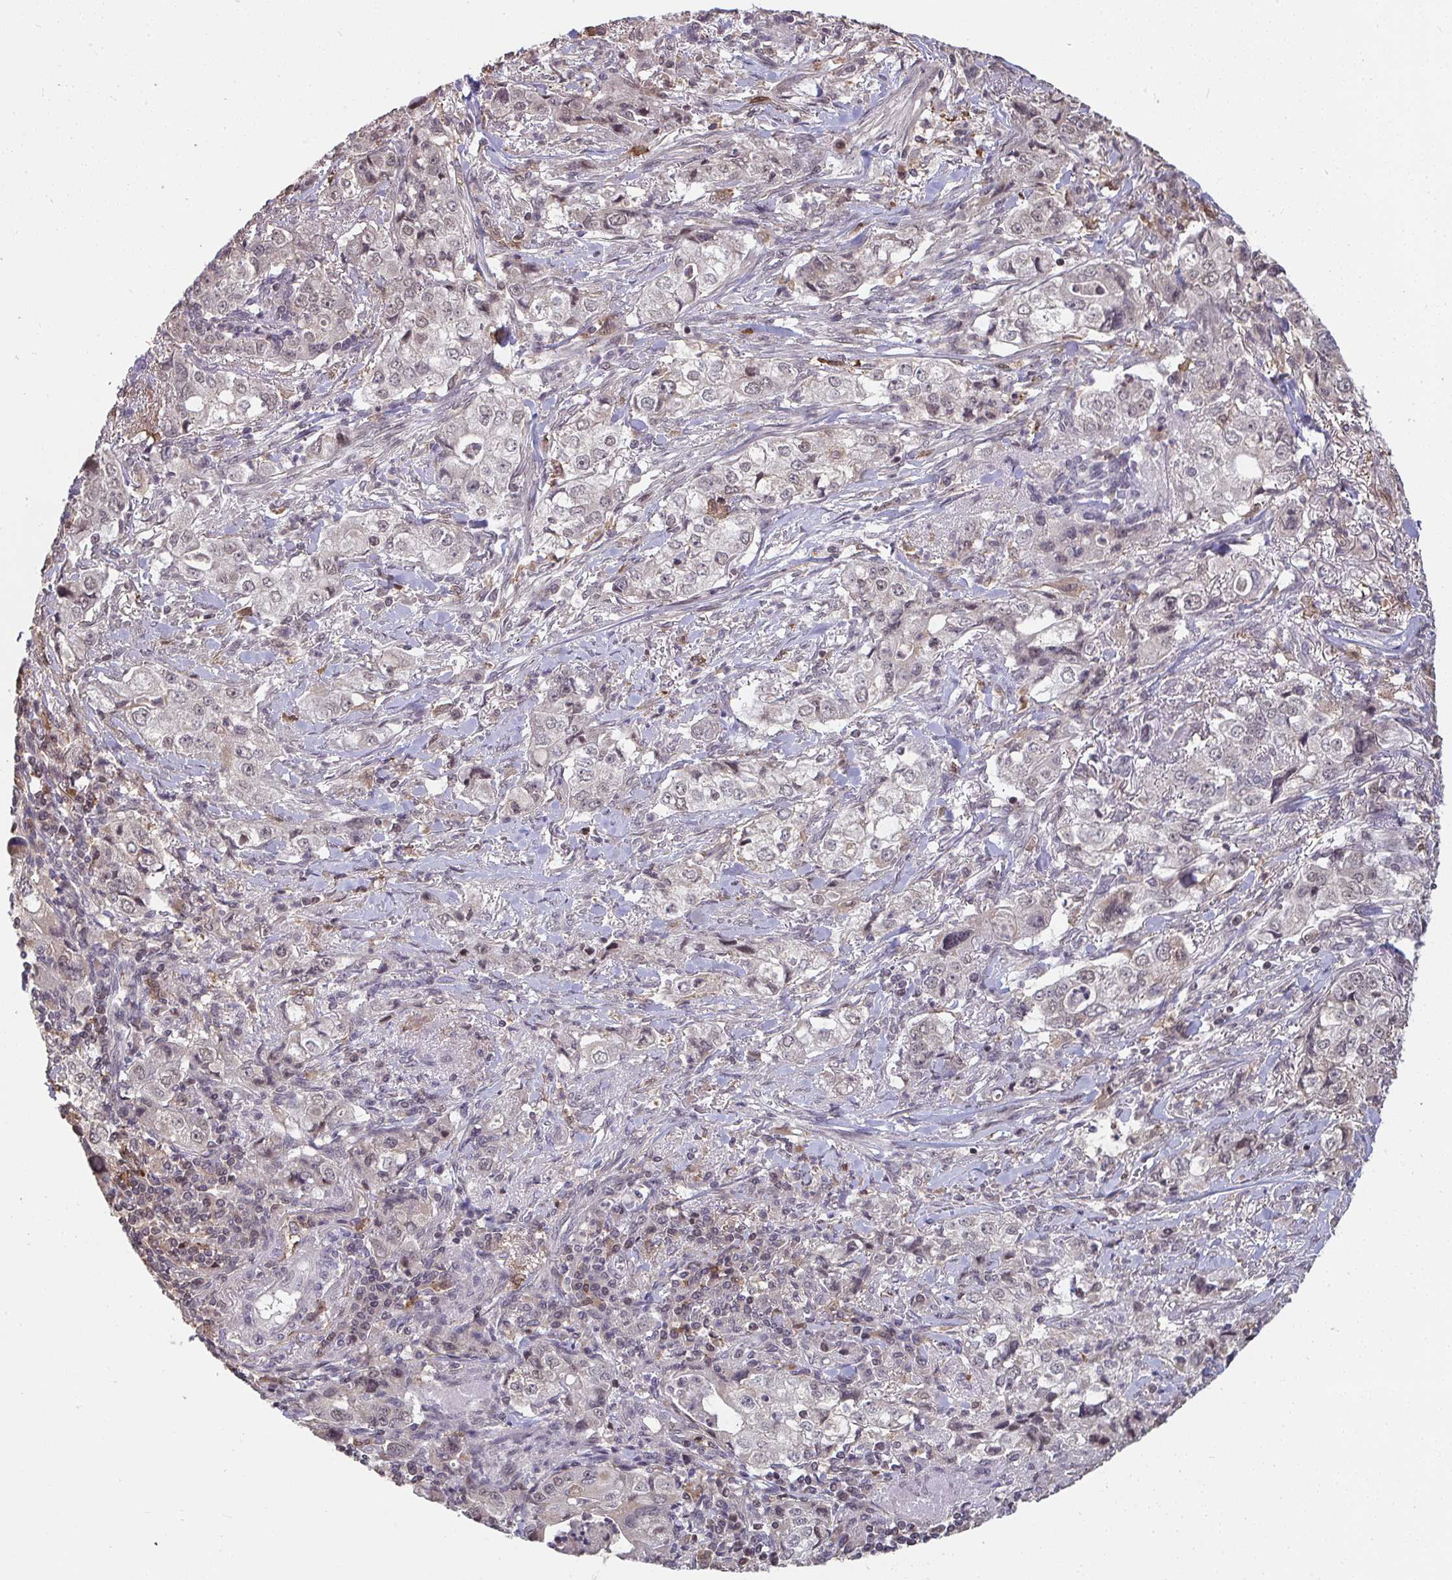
{"staining": {"intensity": "weak", "quantity": "<25%", "location": "nuclear"}, "tissue": "stomach cancer", "cell_type": "Tumor cells", "image_type": "cancer", "snomed": [{"axis": "morphology", "description": "Adenocarcinoma, NOS"}, {"axis": "topography", "description": "Stomach, upper"}], "caption": "Stomach adenocarcinoma stained for a protein using immunohistochemistry shows no positivity tumor cells.", "gene": "SAP30", "patient": {"sex": "male", "age": 75}}